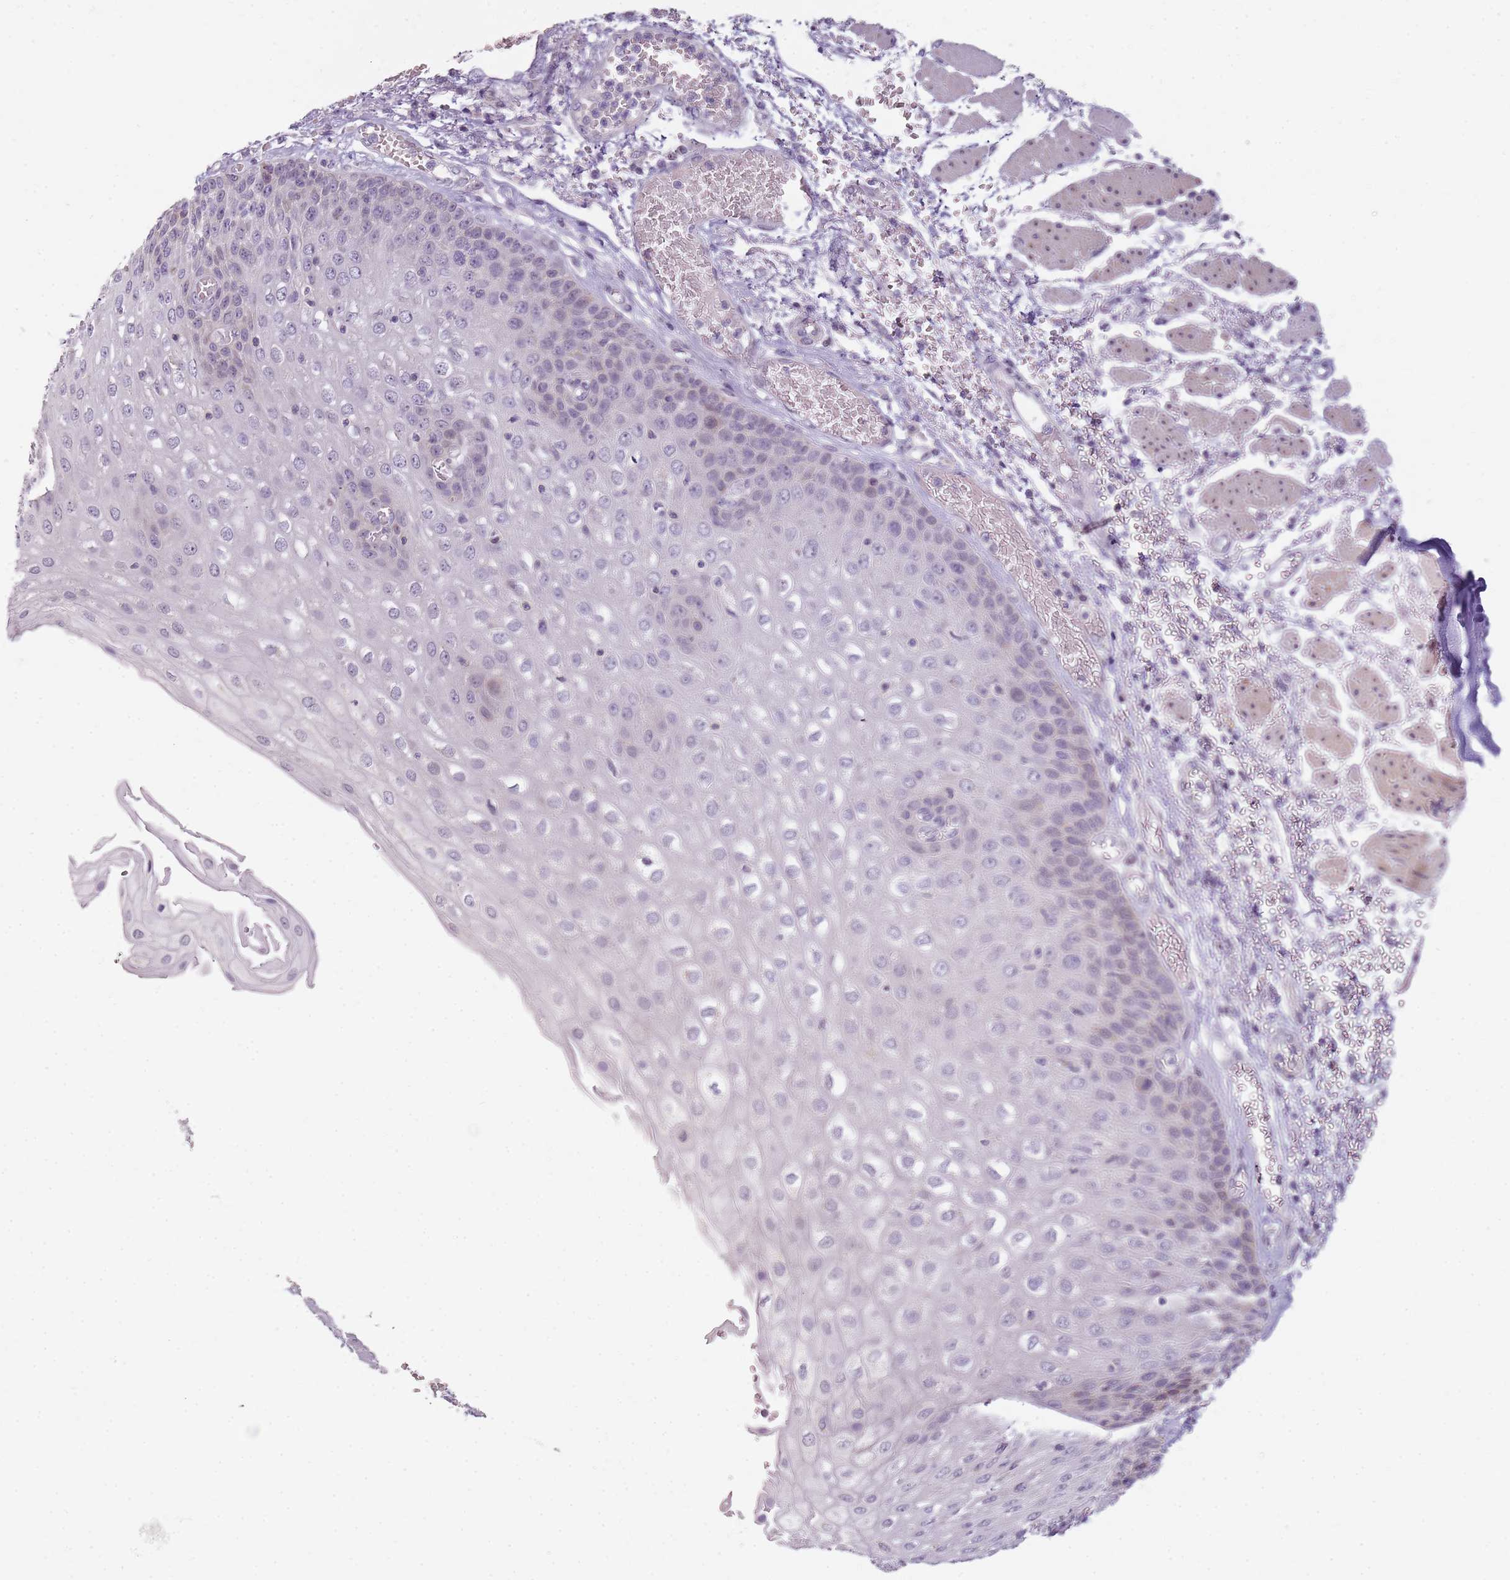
{"staining": {"intensity": "weak", "quantity": "<25%", "location": "cytoplasmic/membranous"}, "tissue": "esophagus", "cell_type": "Squamous epithelial cells", "image_type": "normal", "snomed": [{"axis": "morphology", "description": "Normal tissue, NOS"}, {"axis": "topography", "description": "Esophagus"}], "caption": "Immunohistochemistry (IHC) photomicrograph of benign human esophagus stained for a protein (brown), which displays no positivity in squamous epithelial cells.", "gene": "DEFB116", "patient": {"sex": "male", "age": 81}}